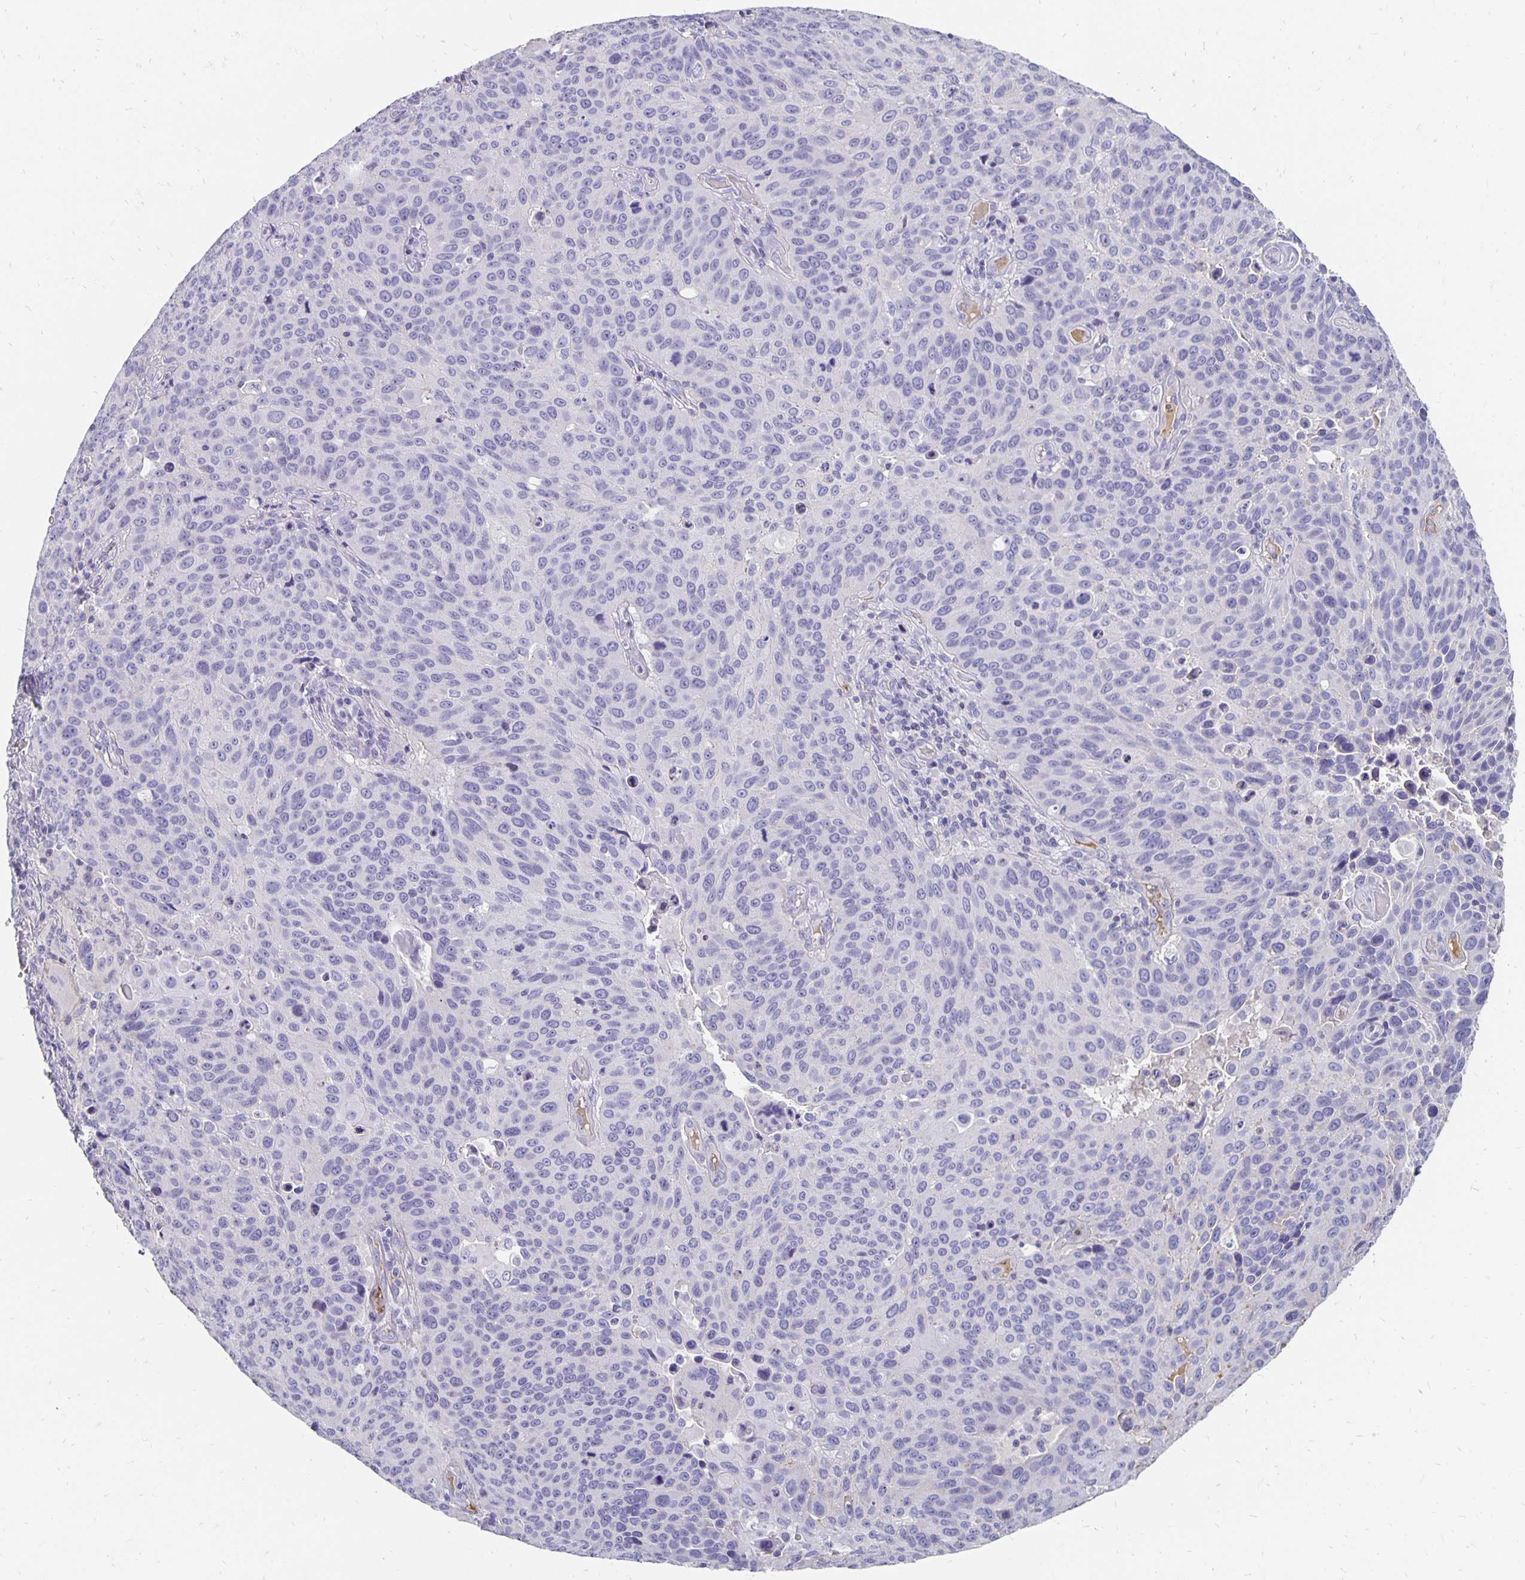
{"staining": {"intensity": "negative", "quantity": "none", "location": "none"}, "tissue": "lung cancer", "cell_type": "Tumor cells", "image_type": "cancer", "snomed": [{"axis": "morphology", "description": "Squamous cell carcinoma, NOS"}, {"axis": "topography", "description": "Lung"}], "caption": "Immunohistochemistry (IHC) photomicrograph of neoplastic tissue: human lung cancer stained with DAB exhibits no significant protein expression in tumor cells.", "gene": "APOB", "patient": {"sex": "male", "age": 68}}